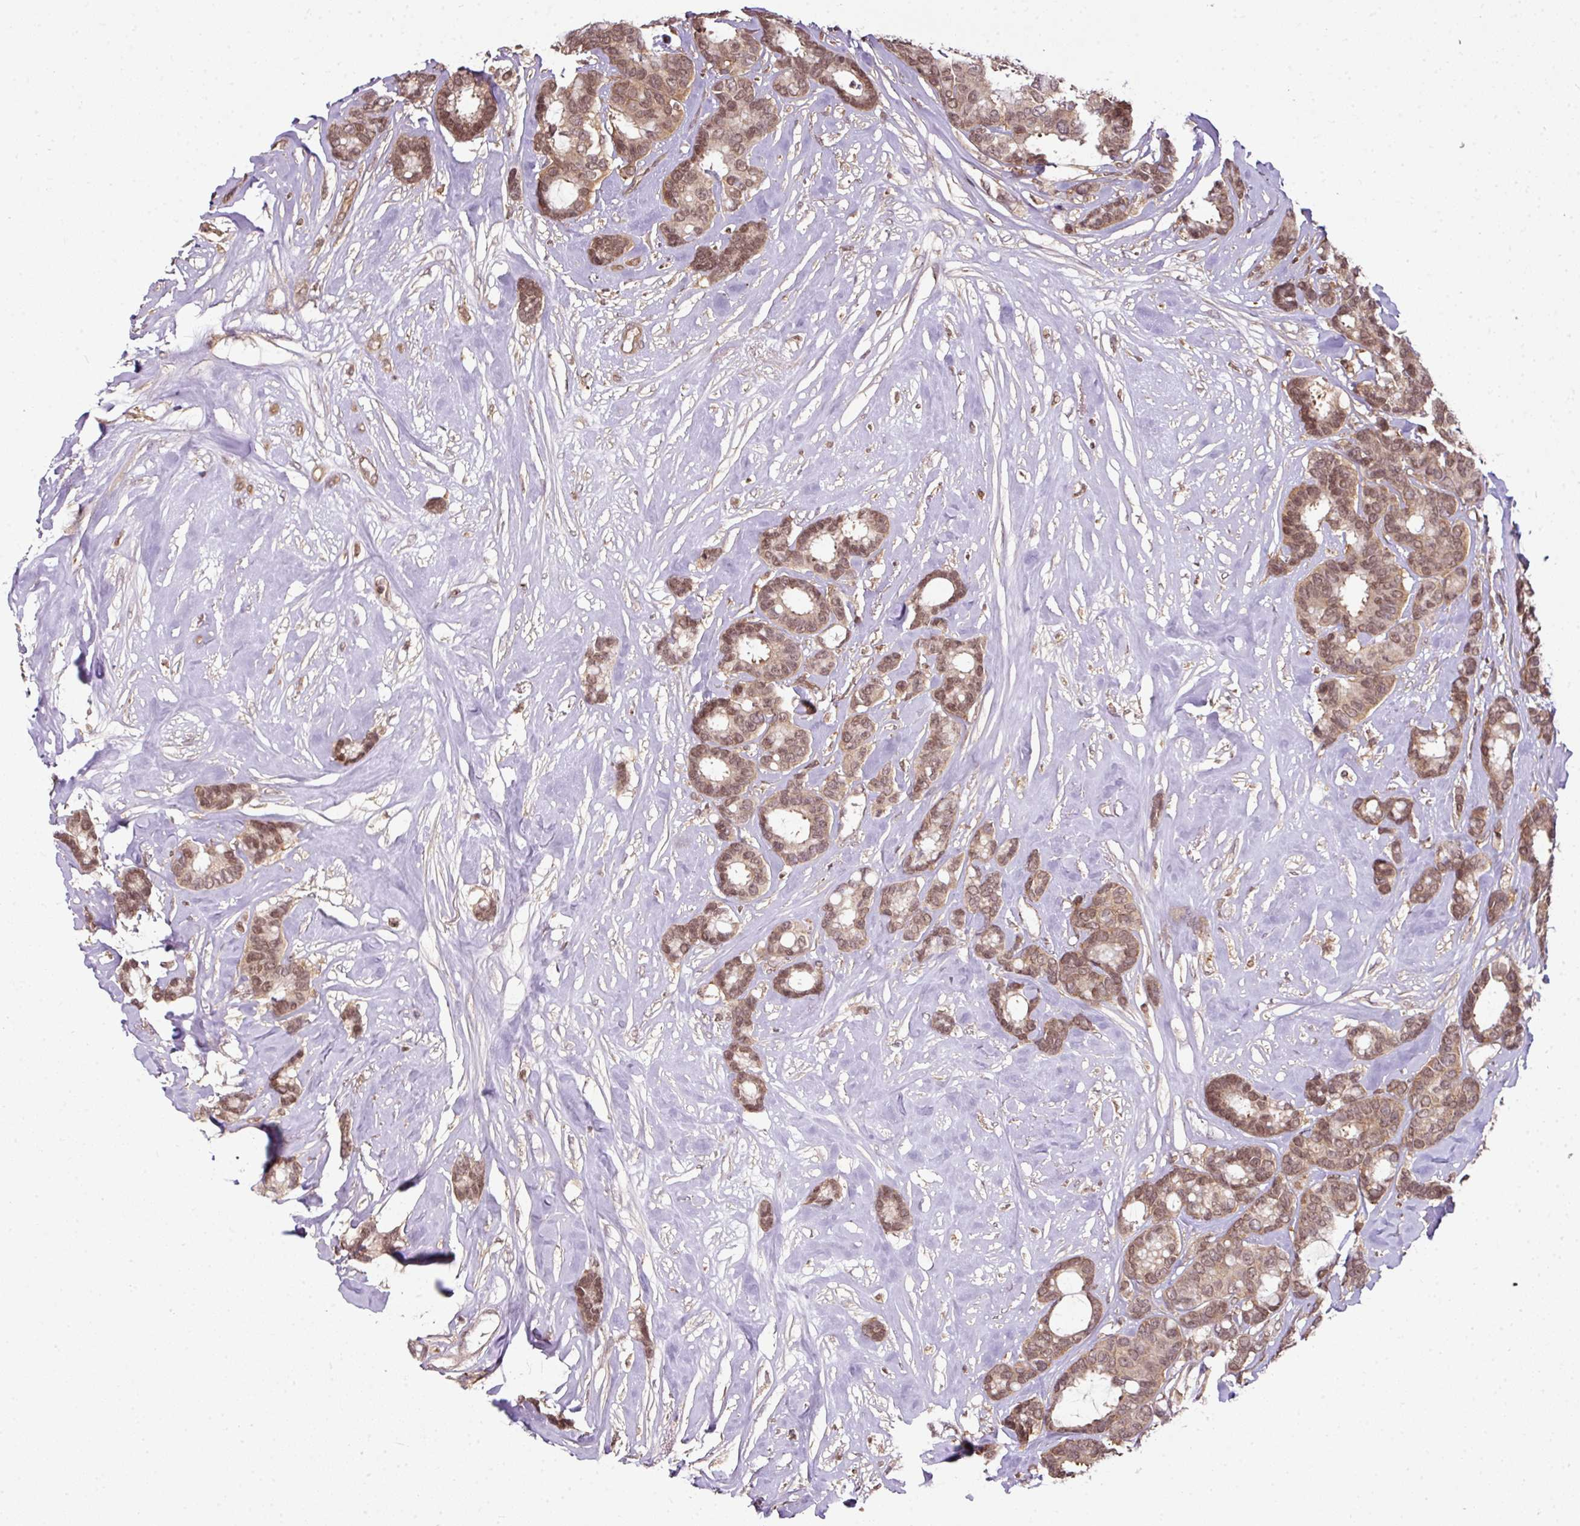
{"staining": {"intensity": "moderate", "quantity": ">75%", "location": "cytoplasmic/membranous,nuclear"}, "tissue": "breast cancer", "cell_type": "Tumor cells", "image_type": "cancer", "snomed": [{"axis": "morphology", "description": "Duct carcinoma"}, {"axis": "topography", "description": "Breast"}], "caption": "Tumor cells display medium levels of moderate cytoplasmic/membranous and nuclear staining in about >75% of cells in breast cancer (invasive ductal carcinoma). (DAB IHC with brightfield microscopy, high magnification).", "gene": "ANKRD18A", "patient": {"sex": "female", "age": 87}}